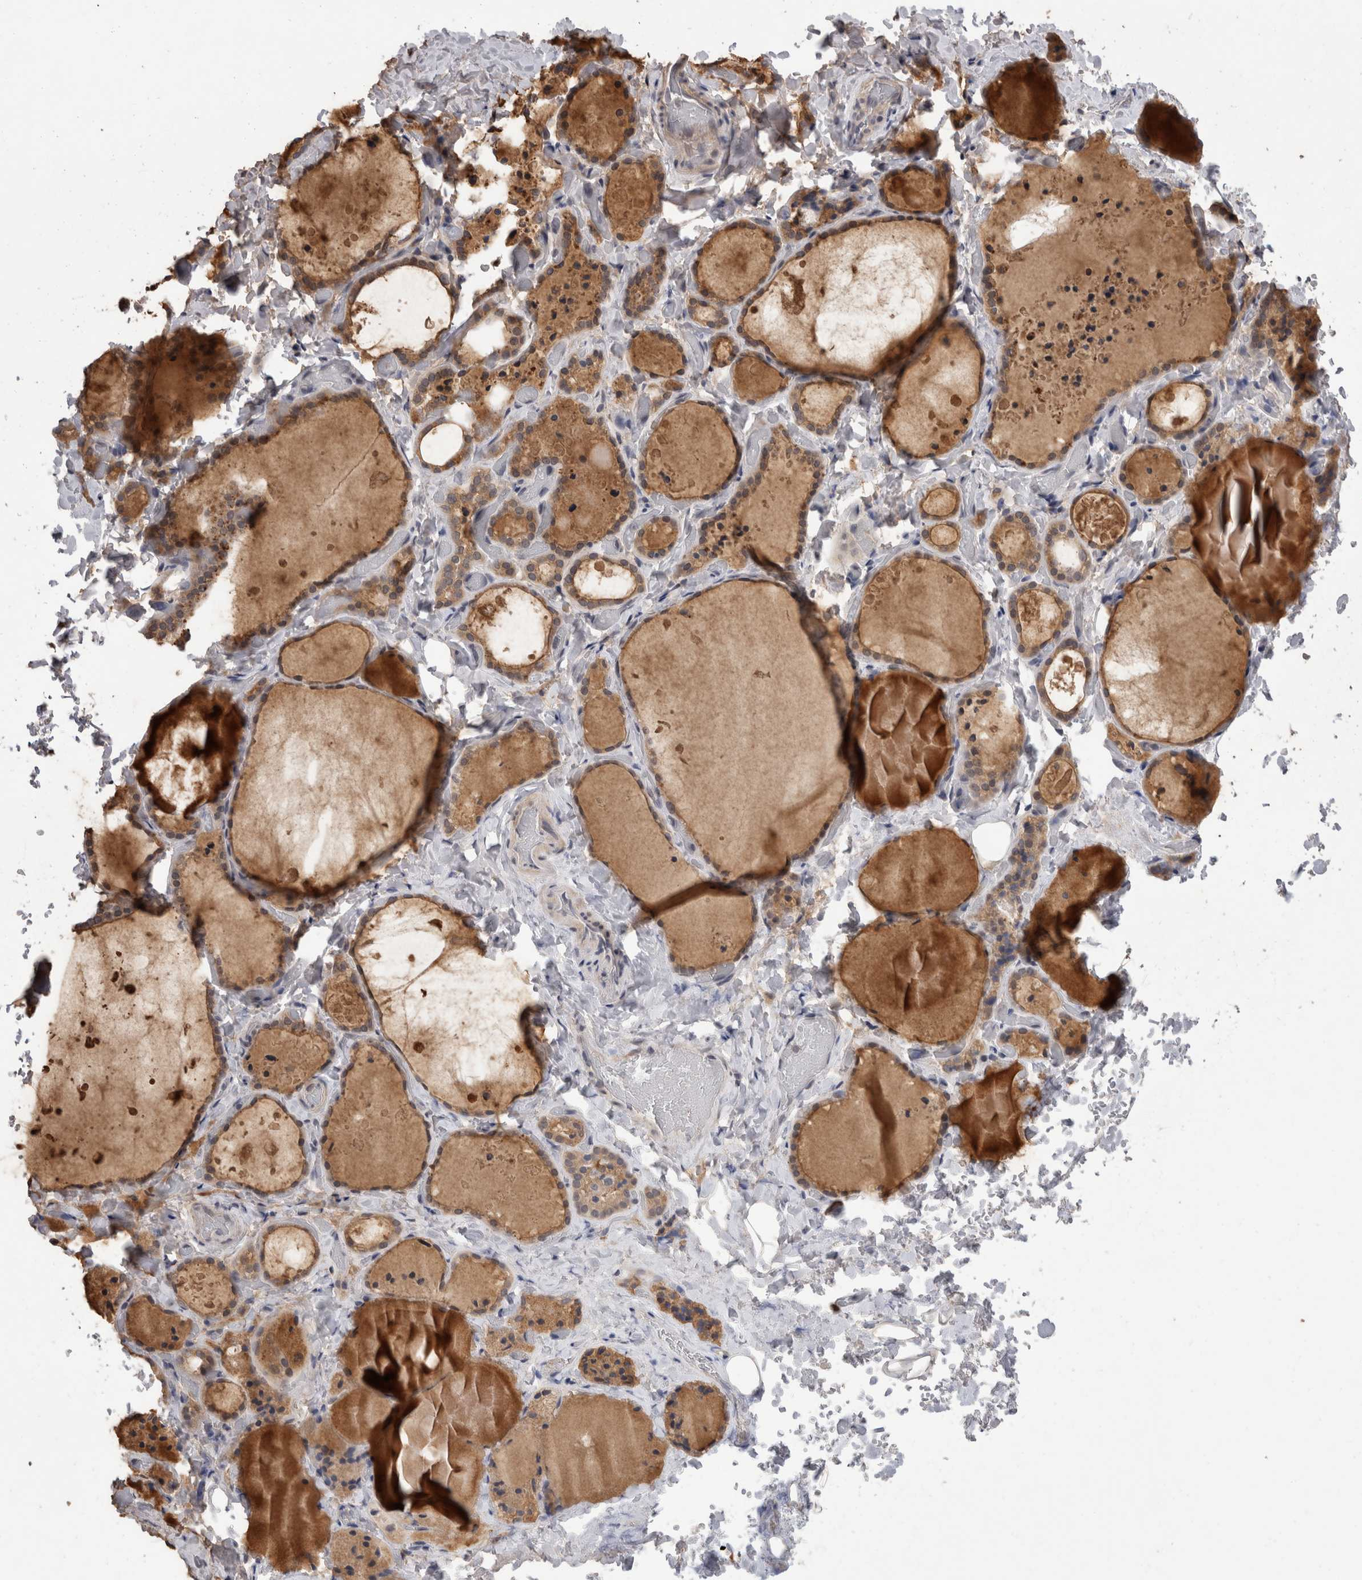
{"staining": {"intensity": "weak", "quantity": "25%-75%", "location": "cytoplasmic/membranous"}, "tissue": "thyroid gland", "cell_type": "Glandular cells", "image_type": "normal", "snomed": [{"axis": "morphology", "description": "Normal tissue, NOS"}, {"axis": "topography", "description": "Thyroid gland"}], "caption": "Weak cytoplasmic/membranous staining is appreciated in approximately 25%-75% of glandular cells in unremarkable thyroid gland. The staining is performed using DAB brown chromogen to label protein expression. The nuclei are counter-stained blue using hematoxylin.", "gene": "FHOD3", "patient": {"sex": "female", "age": 44}}